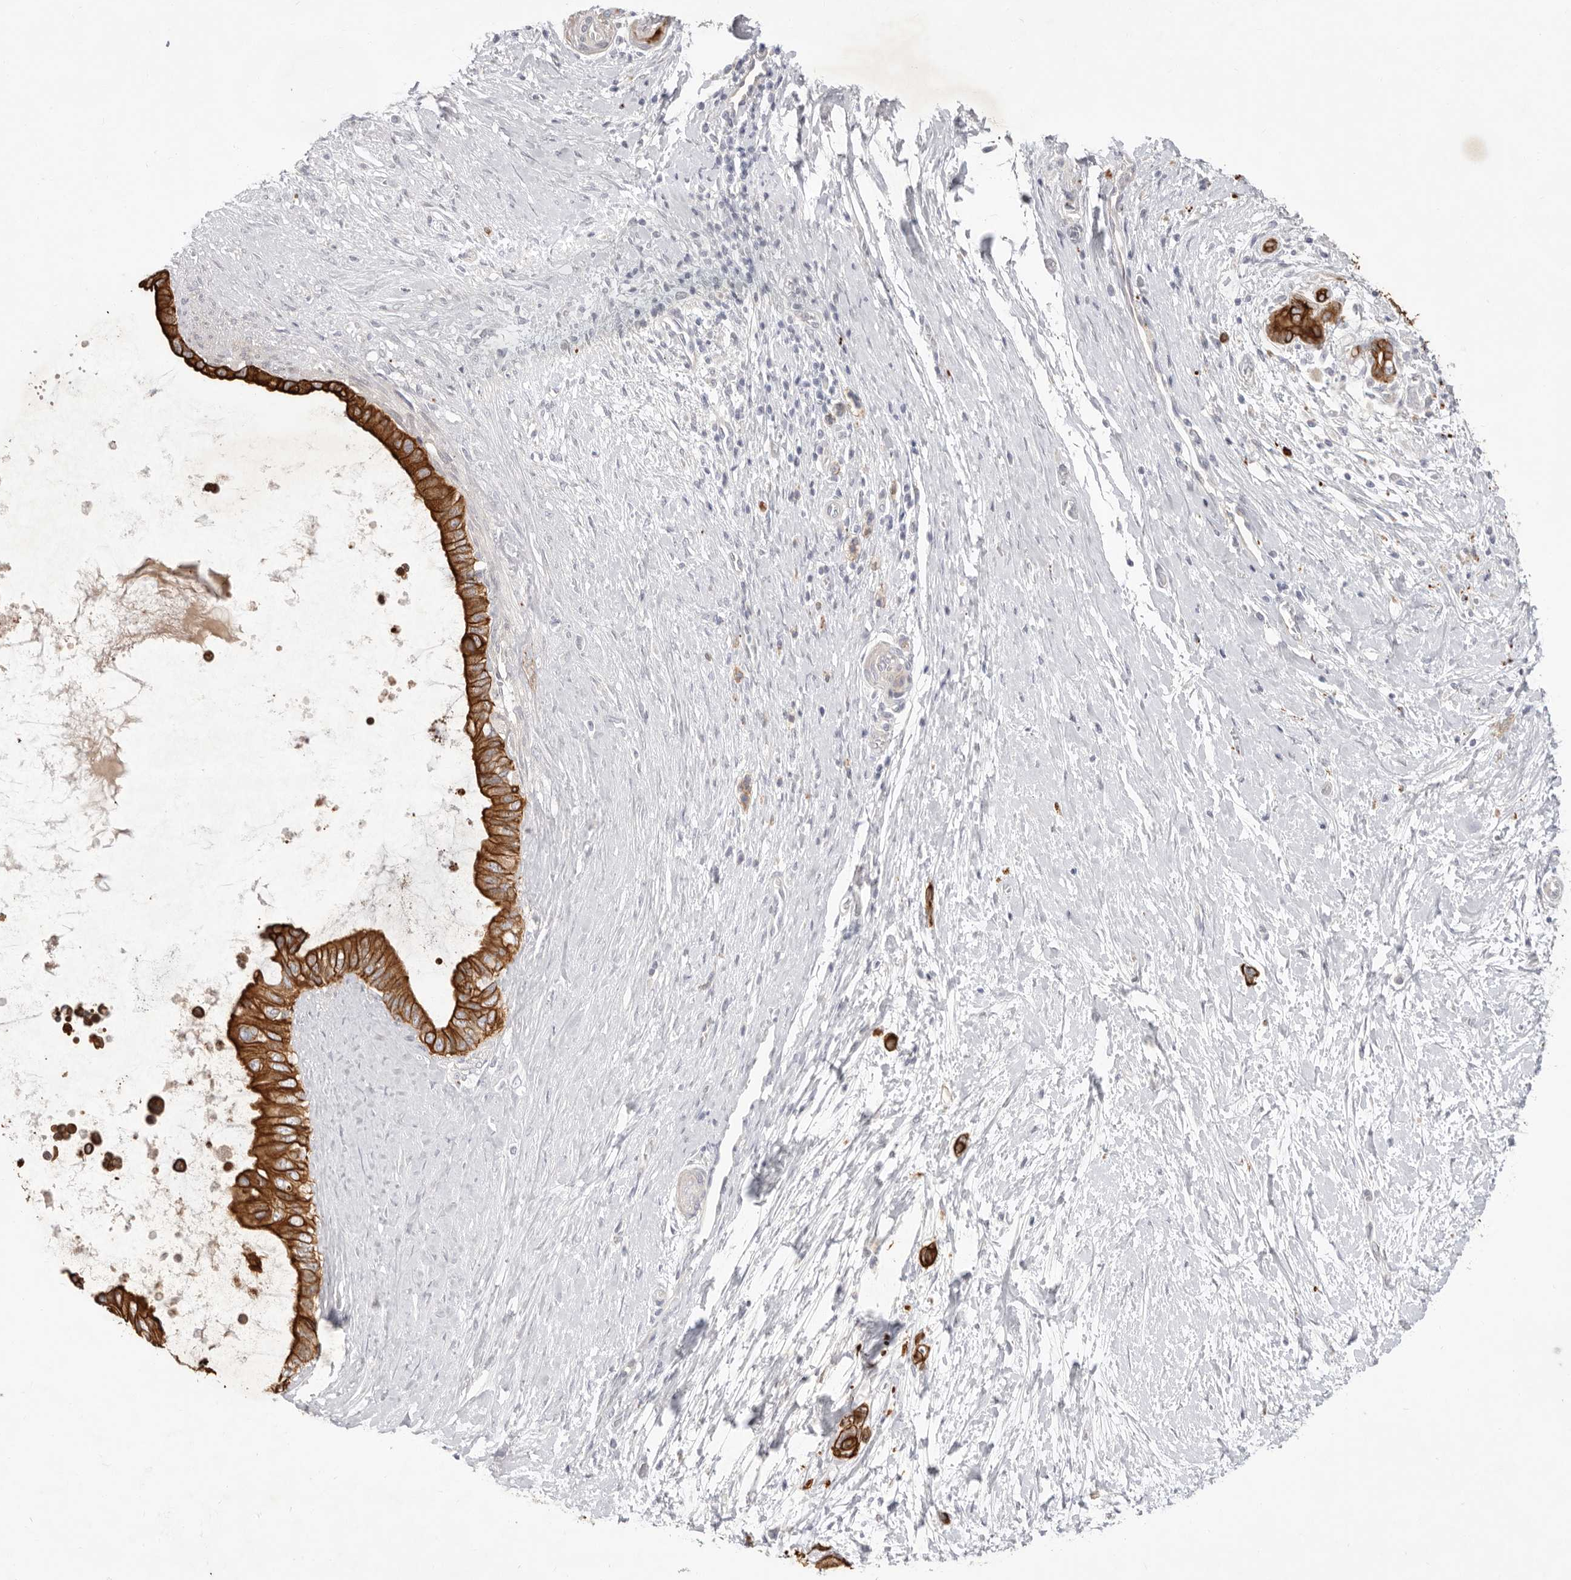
{"staining": {"intensity": "strong", "quantity": ">75%", "location": "cytoplasmic/membranous"}, "tissue": "pancreatic cancer", "cell_type": "Tumor cells", "image_type": "cancer", "snomed": [{"axis": "morphology", "description": "Adenocarcinoma, NOS"}, {"axis": "topography", "description": "Pancreas"}], "caption": "Pancreatic adenocarcinoma tissue demonstrates strong cytoplasmic/membranous positivity in approximately >75% of tumor cells", "gene": "USH1C", "patient": {"sex": "female", "age": 72}}